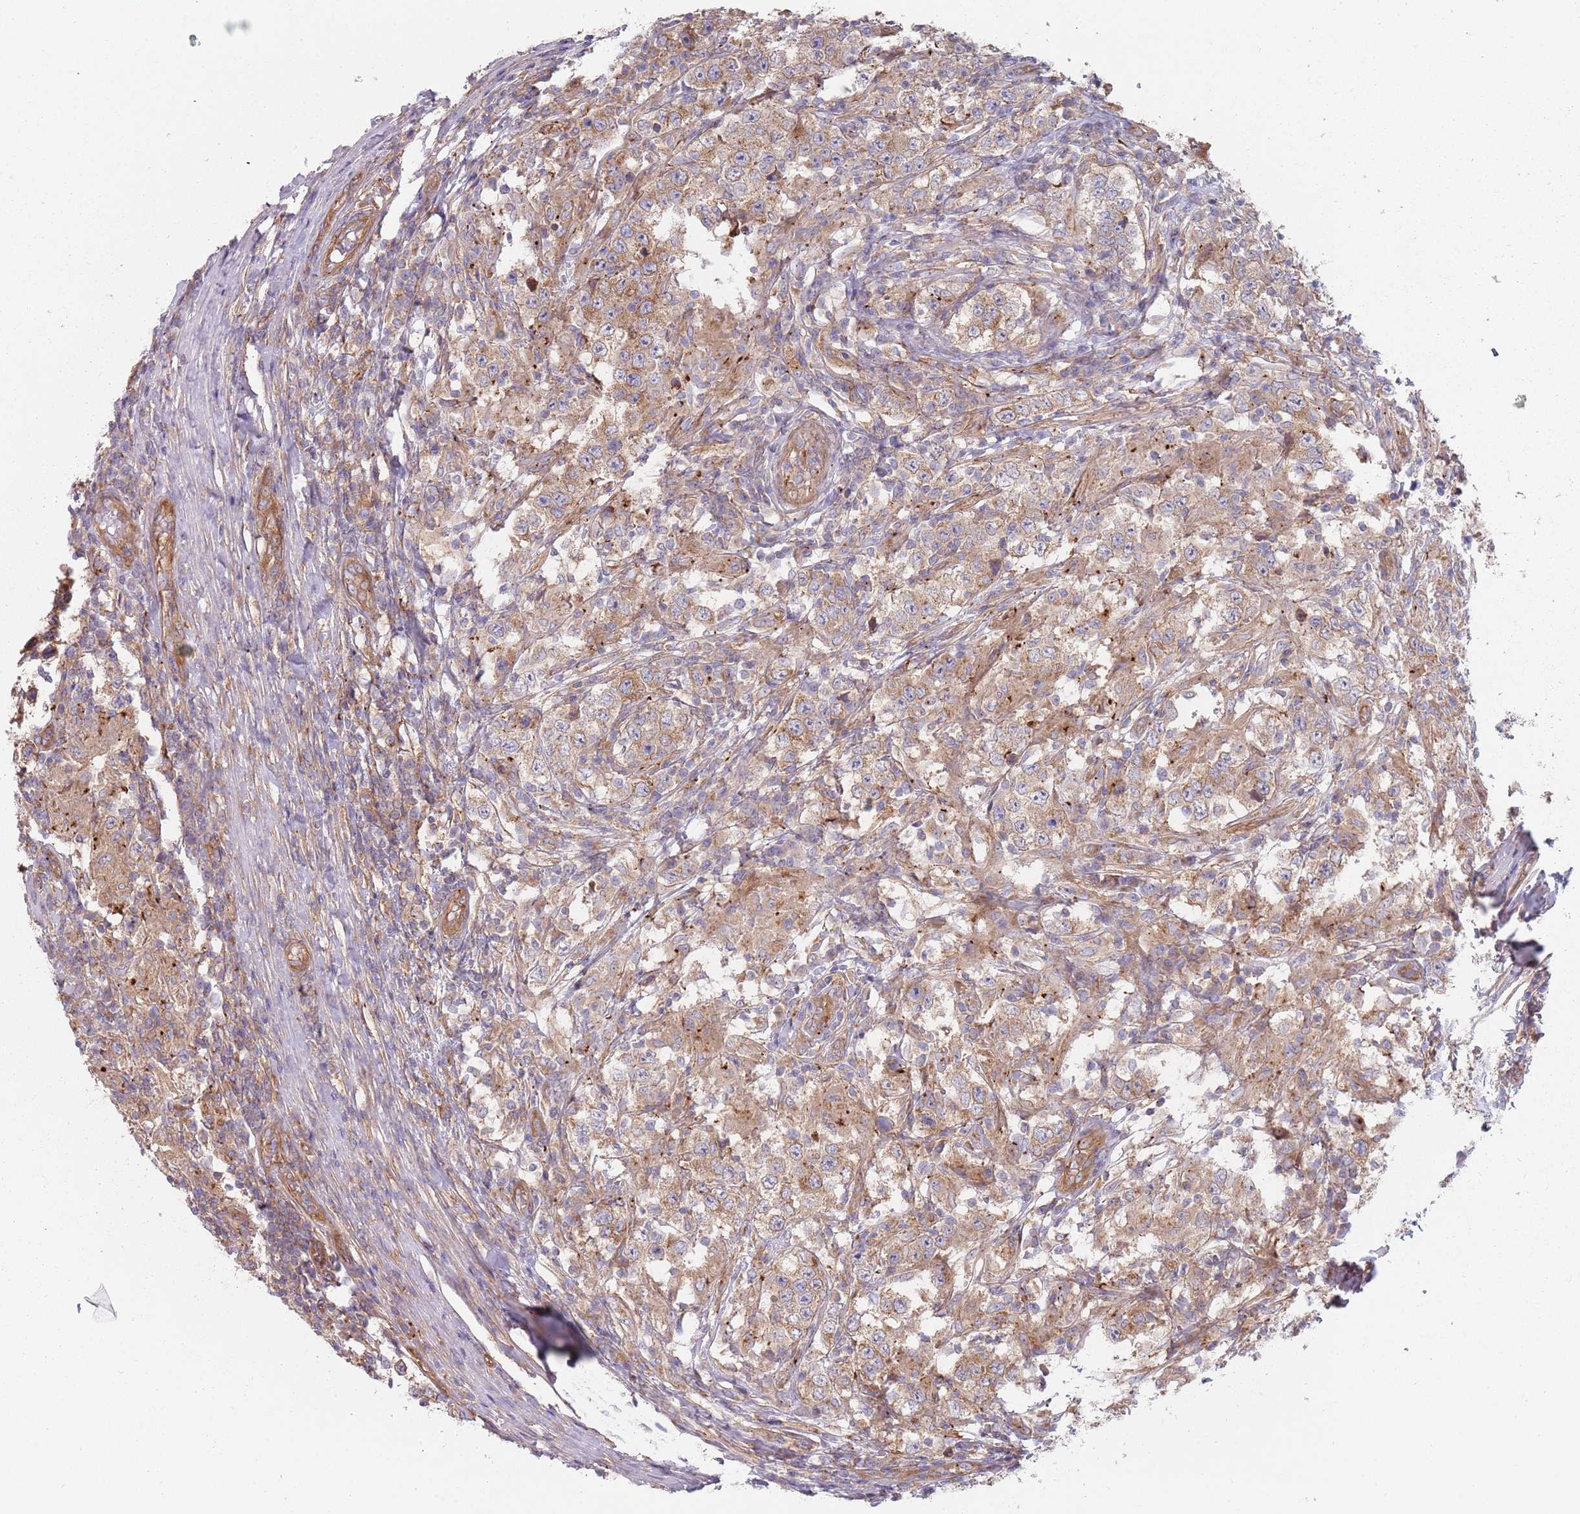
{"staining": {"intensity": "moderate", "quantity": ">75%", "location": "cytoplasmic/membranous"}, "tissue": "testis cancer", "cell_type": "Tumor cells", "image_type": "cancer", "snomed": [{"axis": "morphology", "description": "Seminoma, NOS"}, {"axis": "morphology", "description": "Carcinoma, Embryonal, NOS"}, {"axis": "topography", "description": "Testis"}], "caption": "A brown stain labels moderate cytoplasmic/membranous positivity of a protein in testis cancer (embryonal carcinoma) tumor cells.", "gene": "SPDL1", "patient": {"sex": "male", "age": 41}}